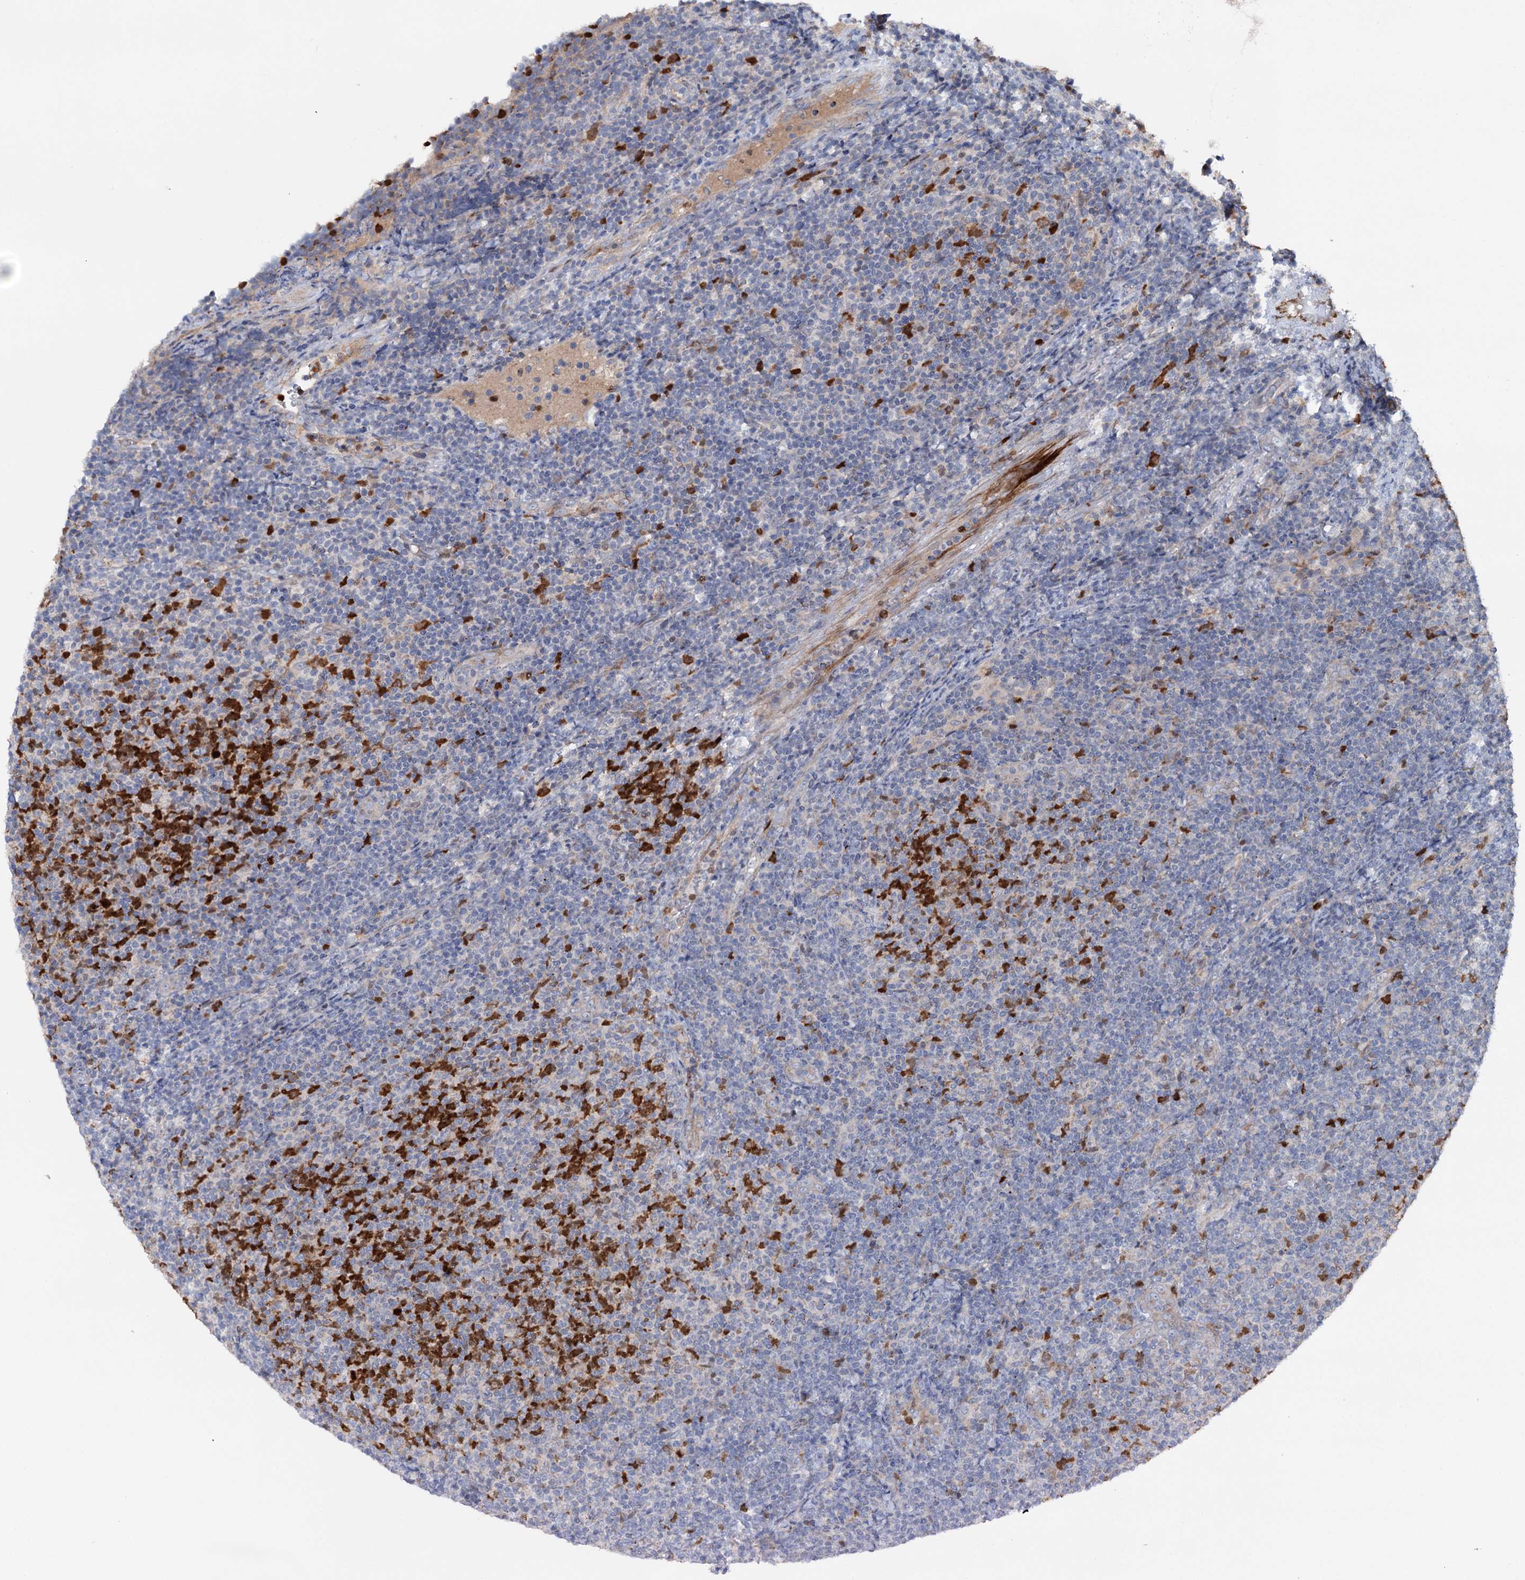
{"staining": {"intensity": "negative", "quantity": "none", "location": "none"}, "tissue": "lymphoma", "cell_type": "Tumor cells", "image_type": "cancer", "snomed": [{"axis": "morphology", "description": "Malignant lymphoma, non-Hodgkin's type, Low grade"}, {"axis": "topography", "description": "Lymph node"}], "caption": "IHC image of human low-grade malignant lymphoma, non-Hodgkin's type stained for a protein (brown), which reveals no staining in tumor cells.", "gene": "NCAPD2", "patient": {"sex": "male", "age": 66}}